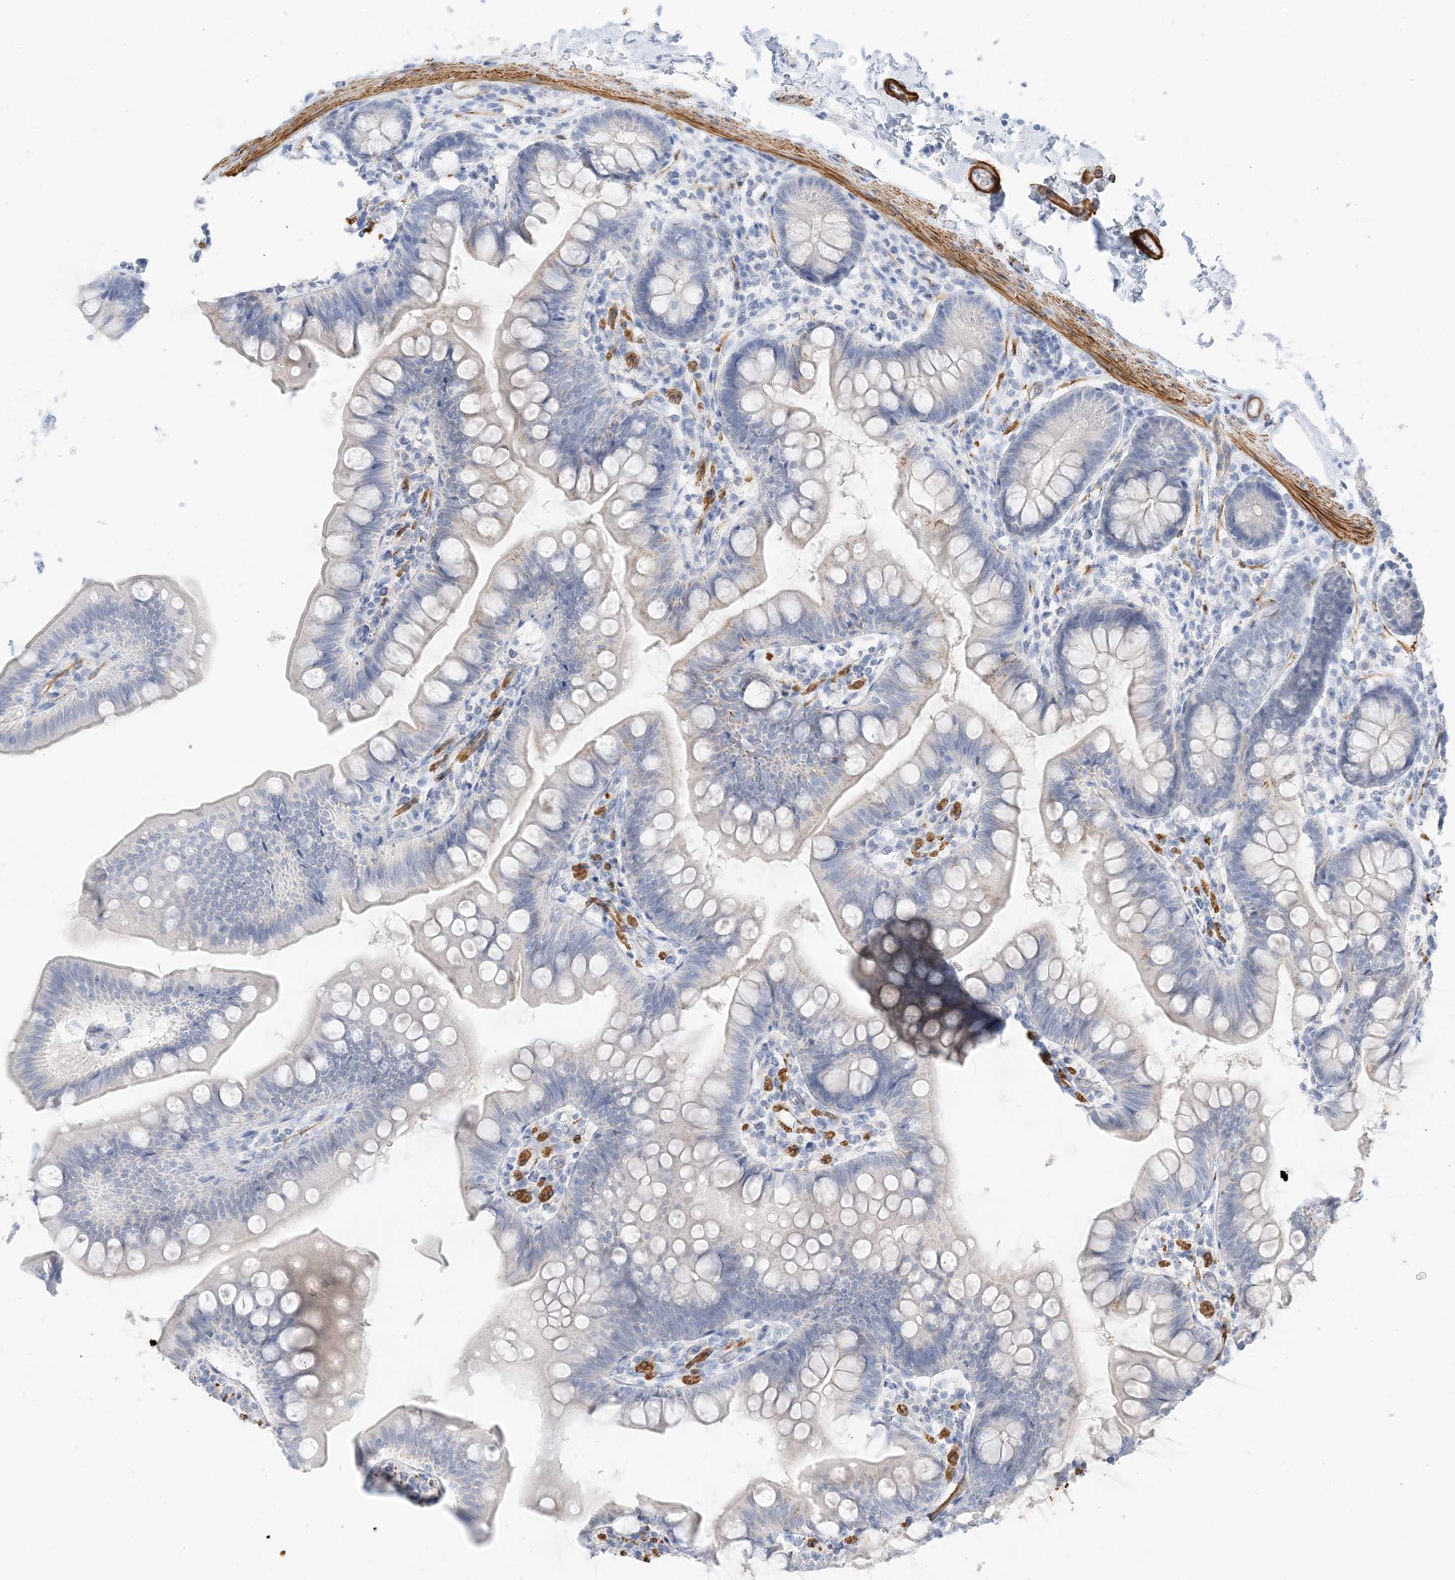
{"staining": {"intensity": "negative", "quantity": "none", "location": "none"}, "tissue": "small intestine", "cell_type": "Glandular cells", "image_type": "normal", "snomed": [{"axis": "morphology", "description": "Normal tissue, NOS"}, {"axis": "topography", "description": "Small intestine"}], "caption": "Human small intestine stained for a protein using IHC exhibits no expression in glandular cells.", "gene": "SLC22A13", "patient": {"sex": "male", "age": 7}}